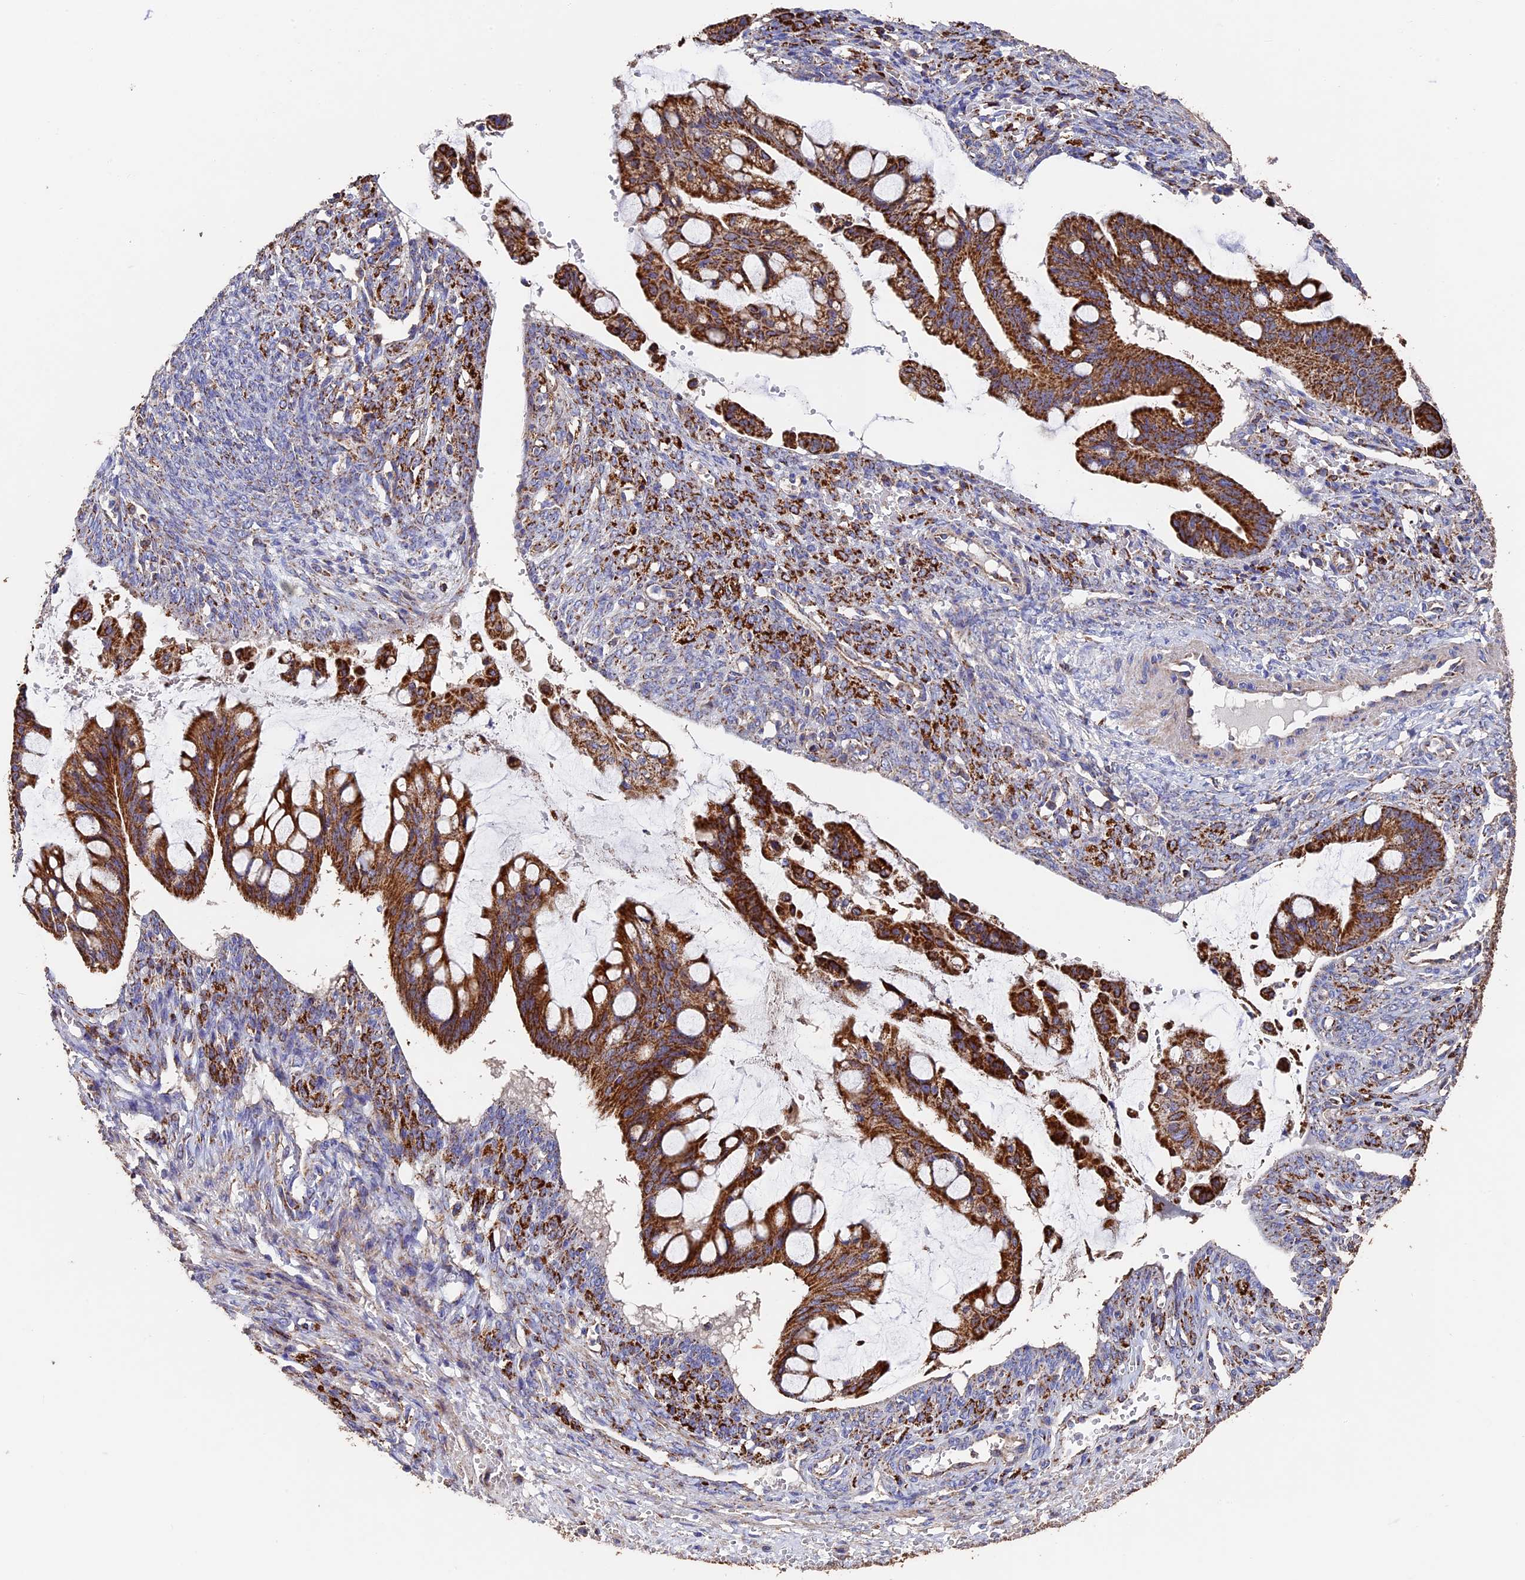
{"staining": {"intensity": "strong", "quantity": ">75%", "location": "cytoplasmic/membranous"}, "tissue": "ovarian cancer", "cell_type": "Tumor cells", "image_type": "cancer", "snomed": [{"axis": "morphology", "description": "Cystadenocarcinoma, mucinous, NOS"}, {"axis": "topography", "description": "Ovary"}], "caption": "Immunohistochemical staining of ovarian mucinous cystadenocarcinoma shows high levels of strong cytoplasmic/membranous staining in about >75% of tumor cells. (DAB (3,3'-diaminobenzidine) IHC with brightfield microscopy, high magnification).", "gene": "ADAT1", "patient": {"sex": "female", "age": 73}}